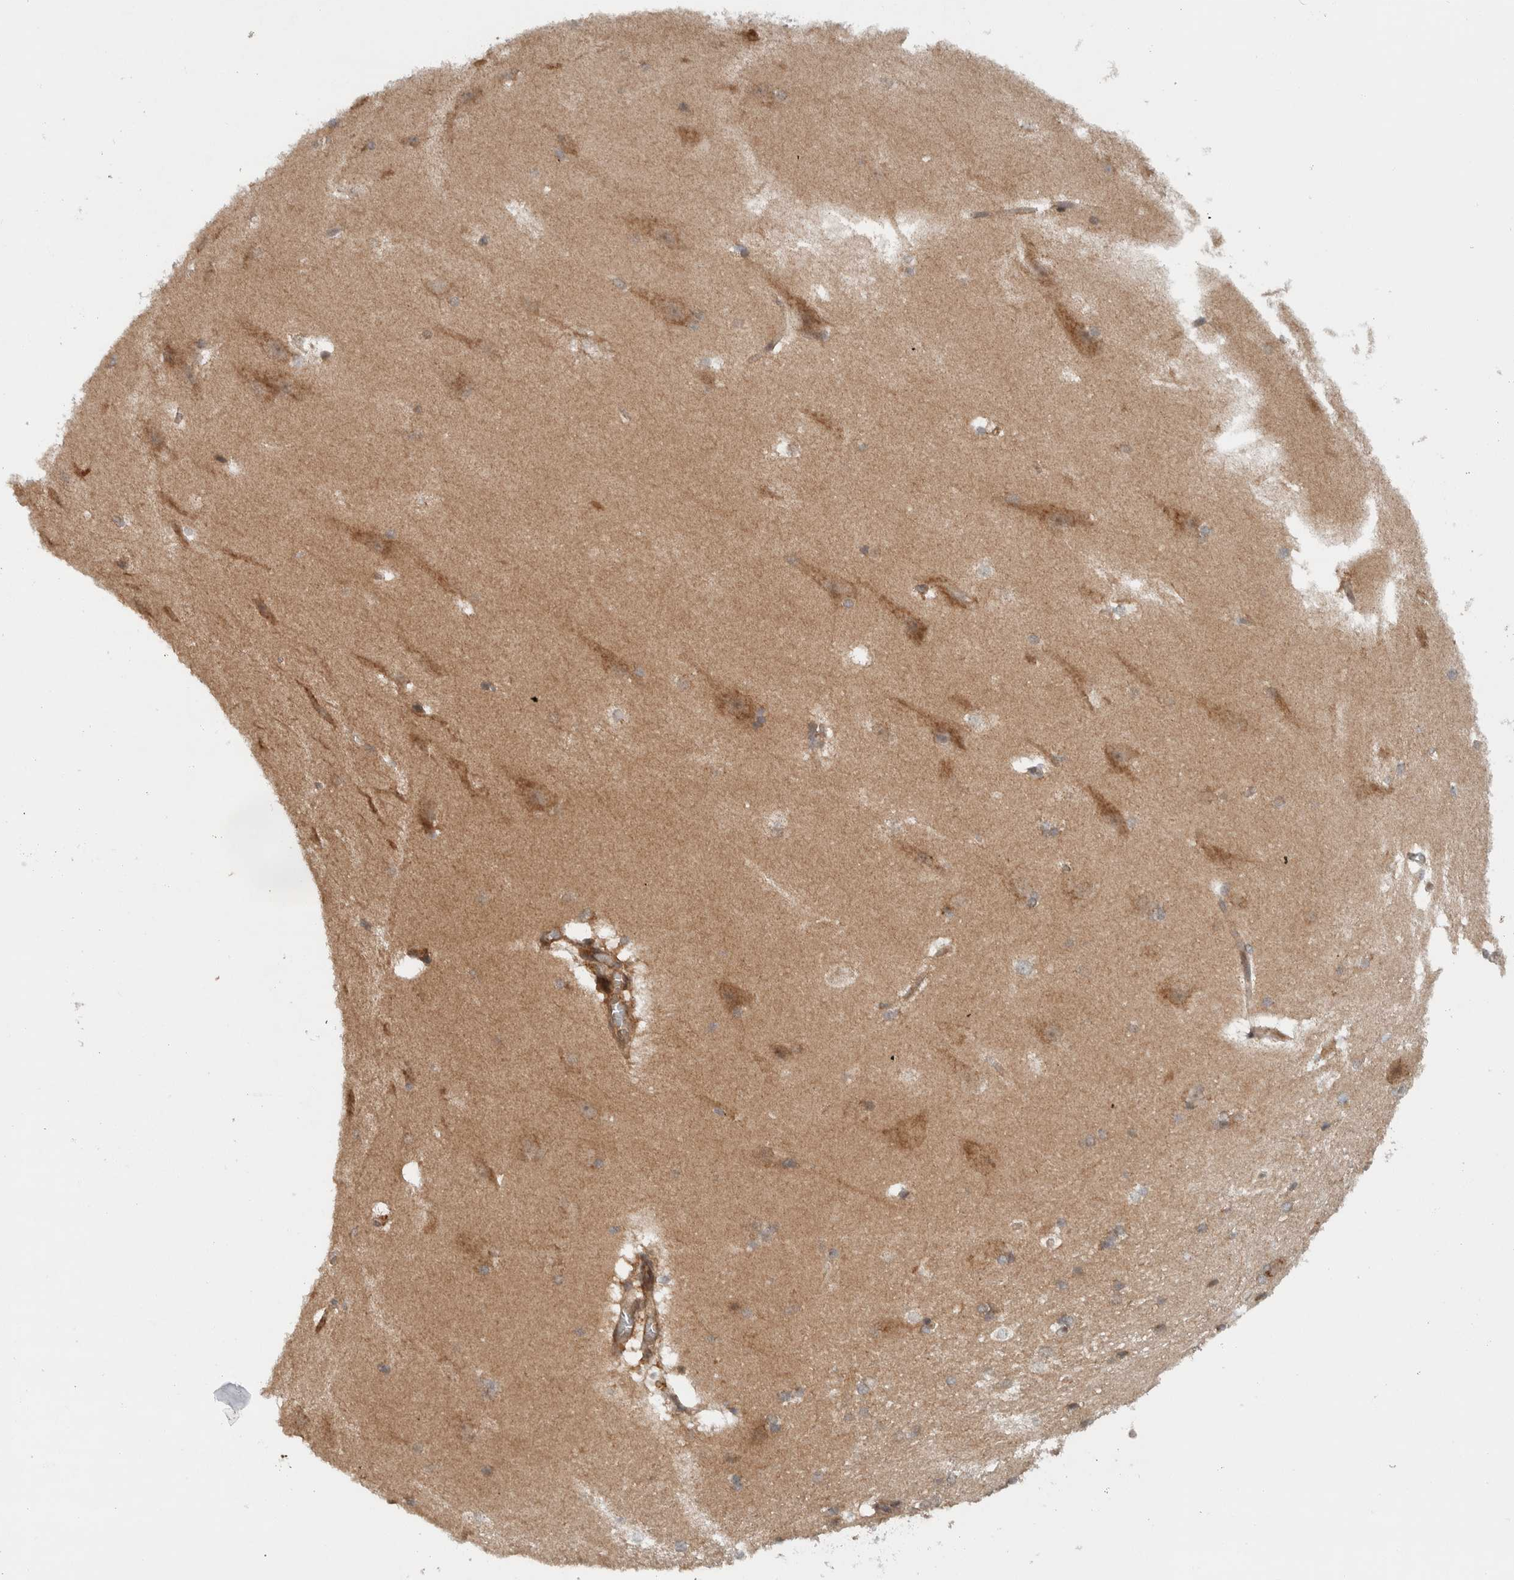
{"staining": {"intensity": "moderate", "quantity": "<25%", "location": "cytoplasmic/membranous"}, "tissue": "hippocampus", "cell_type": "Glial cells", "image_type": "normal", "snomed": [{"axis": "morphology", "description": "Normal tissue, NOS"}, {"axis": "topography", "description": "Hippocampus"}], "caption": "A histopathology image of human hippocampus stained for a protein shows moderate cytoplasmic/membranous brown staining in glial cells.", "gene": "KLHL6", "patient": {"sex": "female", "age": 19}}